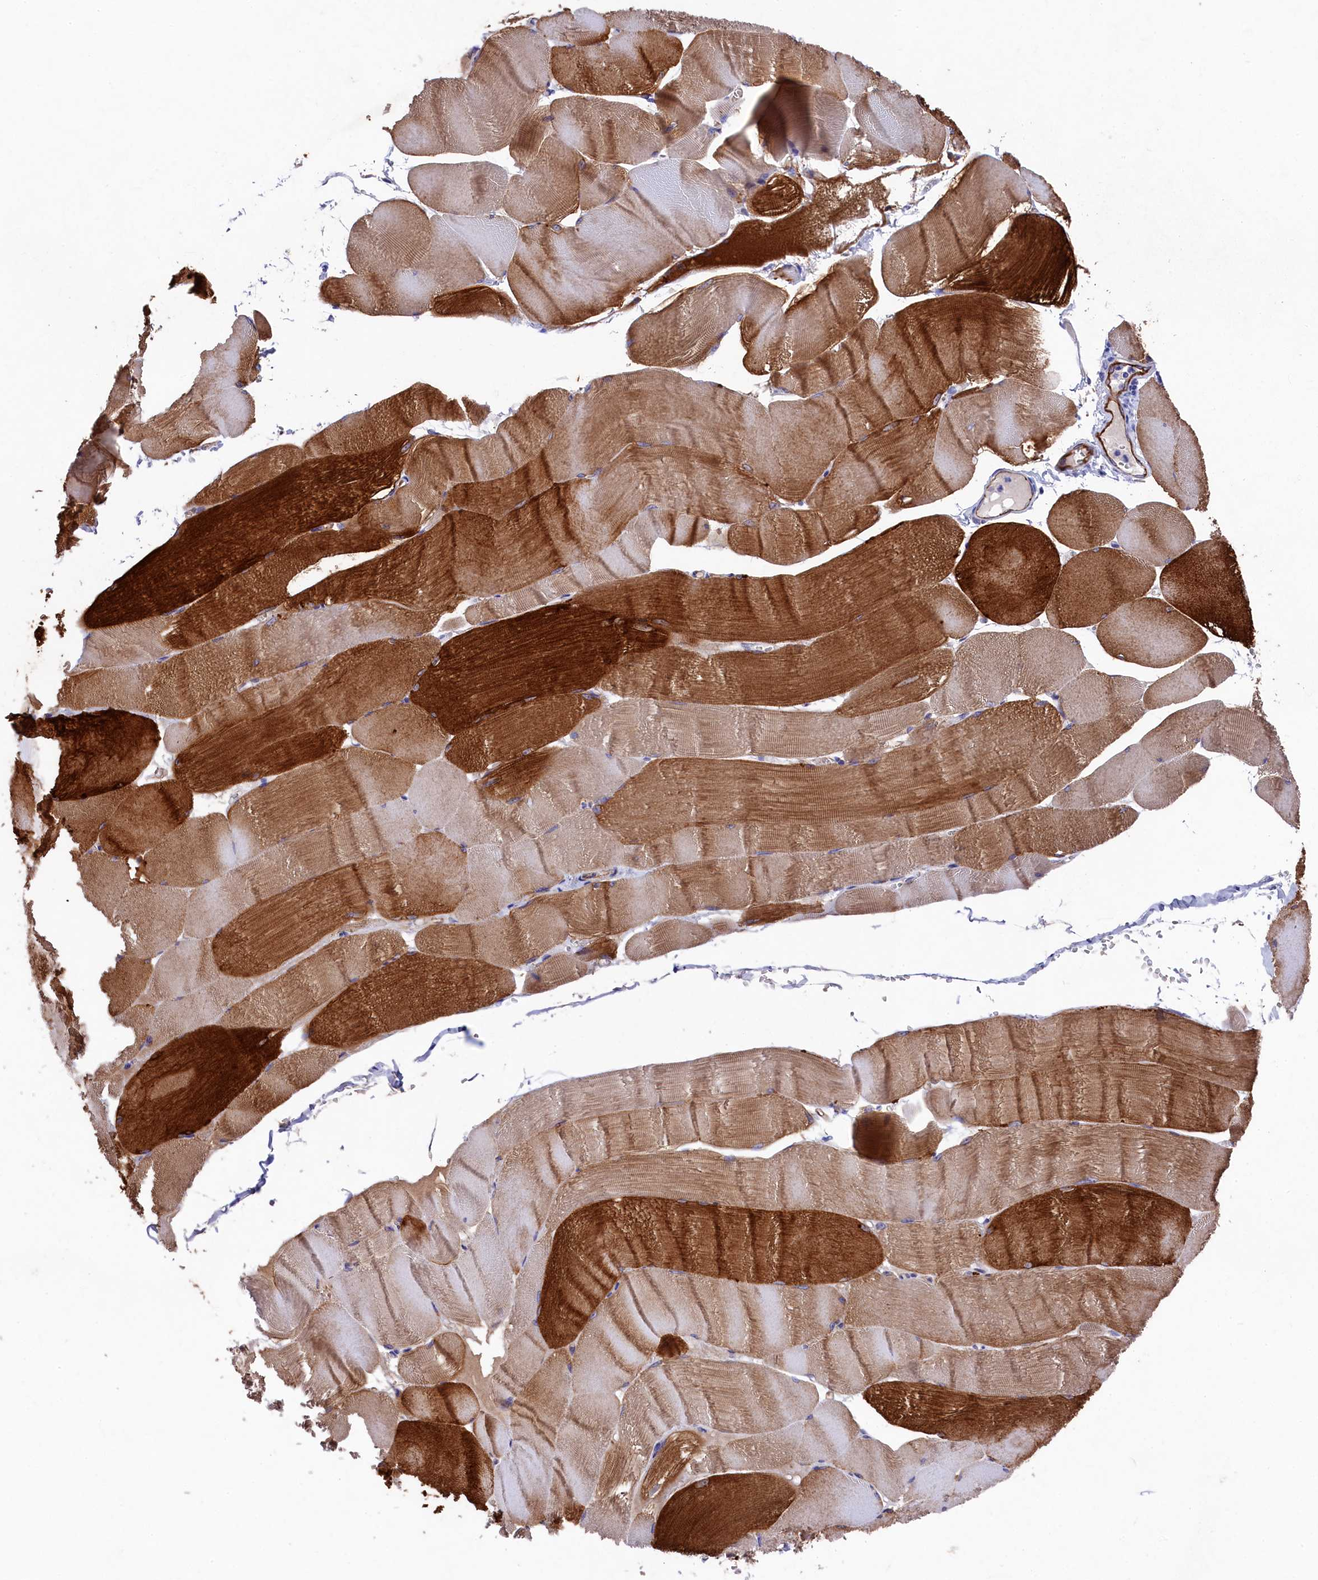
{"staining": {"intensity": "strong", "quantity": "<25%", "location": "cytoplasmic/membranous"}, "tissue": "skeletal muscle", "cell_type": "Myocytes", "image_type": "normal", "snomed": [{"axis": "morphology", "description": "Normal tissue, NOS"}, {"axis": "morphology", "description": "Basal cell carcinoma"}, {"axis": "topography", "description": "Skeletal muscle"}], "caption": "This histopathology image shows normal skeletal muscle stained with immunohistochemistry (IHC) to label a protein in brown. The cytoplasmic/membranous of myocytes show strong positivity for the protein. Nuclei are counter-stained blue.", "gene": "LHFPL4", "patient": {"sex": "female", "age": 64}}